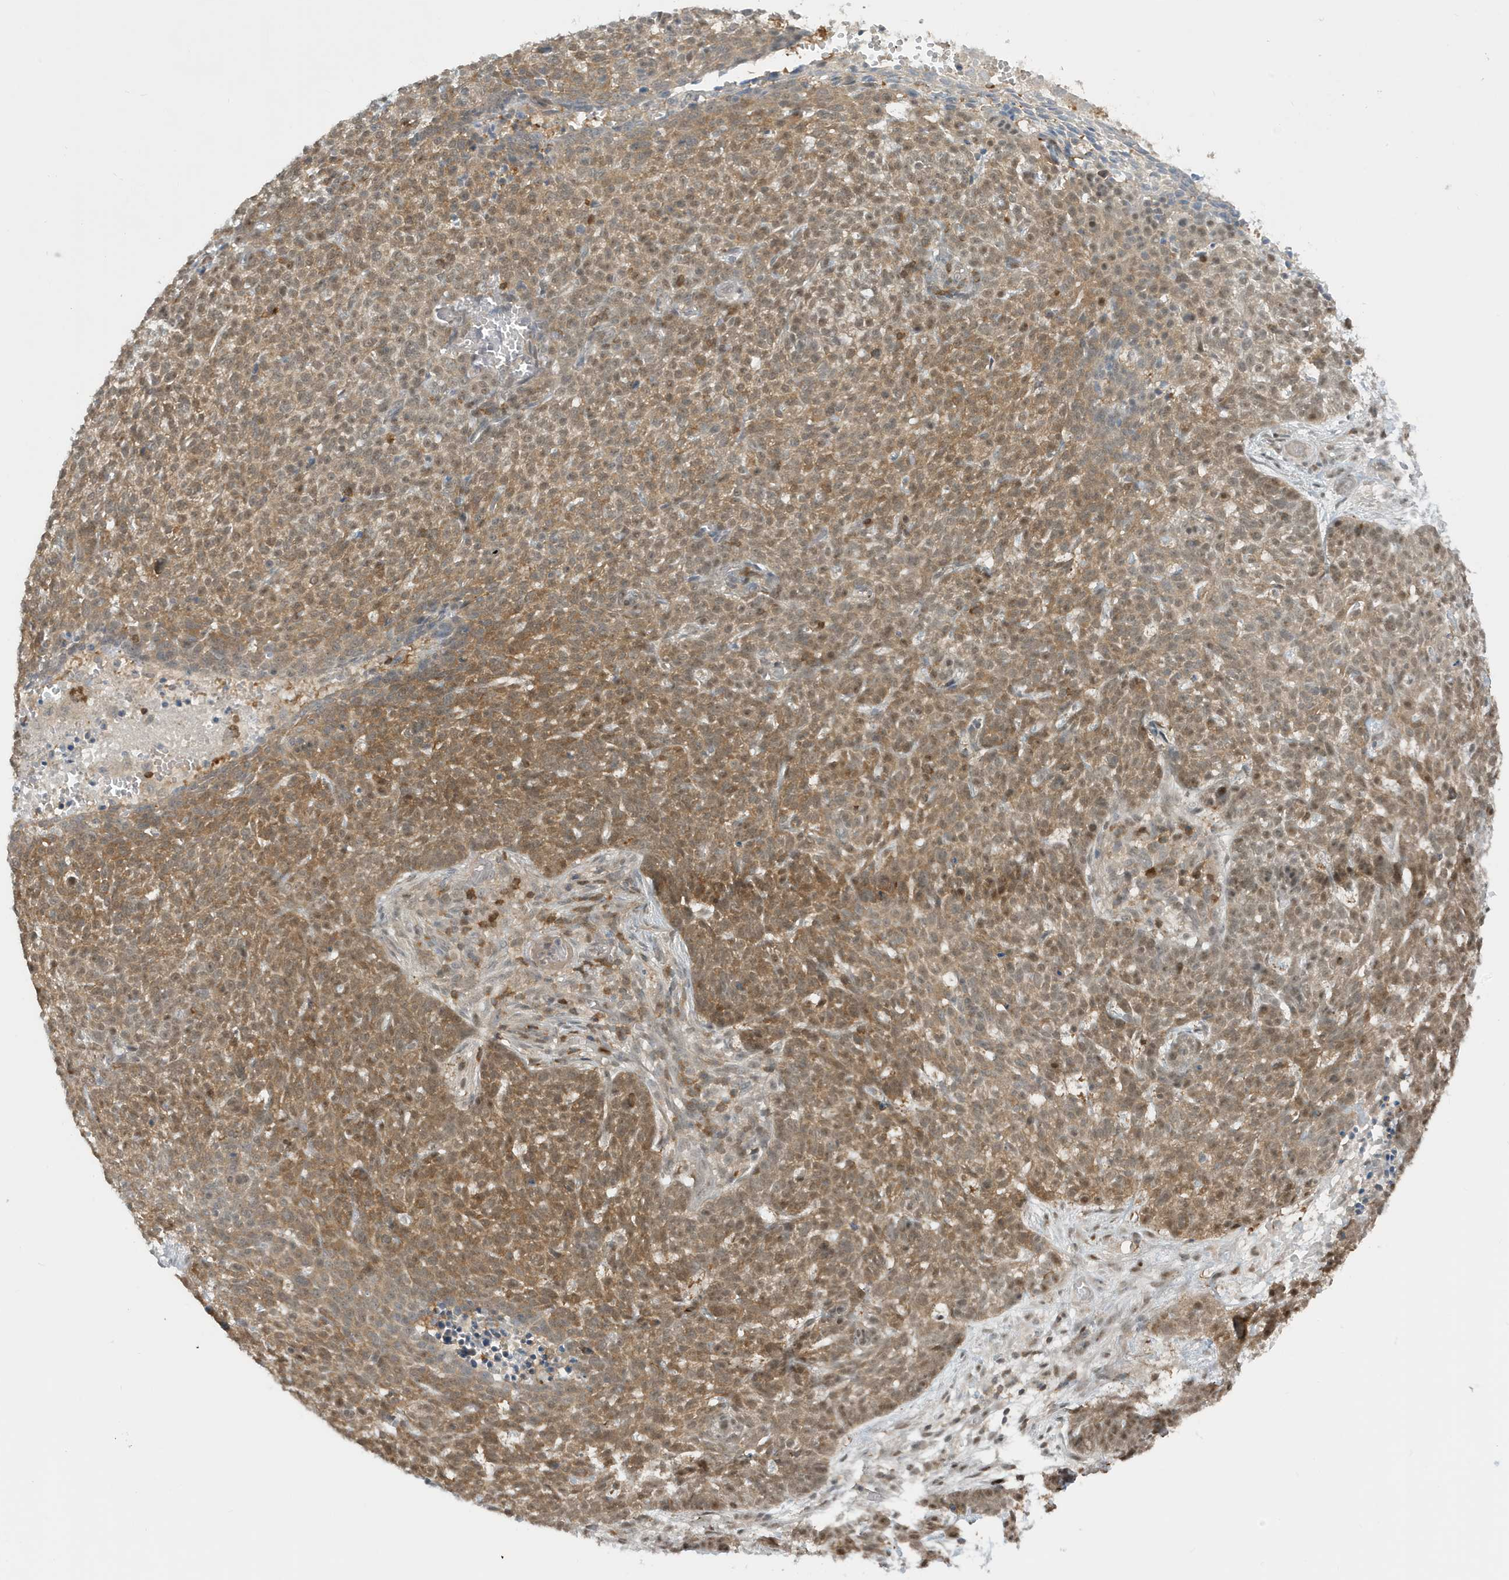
{"staining": {"intensity": "moderate", "quantity": ">75%", "location": "cytoplasmic/membranous"}, "tissue": "skin cancer", "cell_type": "Tumor cells", "image_type": "cancer", "snomed": [{"axis": "morphology", "description": "Basal cell carcinoma"}, {"axis": "topography", "description": "Skin"}], "caption": "DAB immunohistochemical staining of human basal cell carcinoma (skin) shows moderate cytoplasmic/membranous protein positivity in approximately >75% of tumor cells.", "gene": "OGA", "patient": {"sex": "male", "age": 85}}